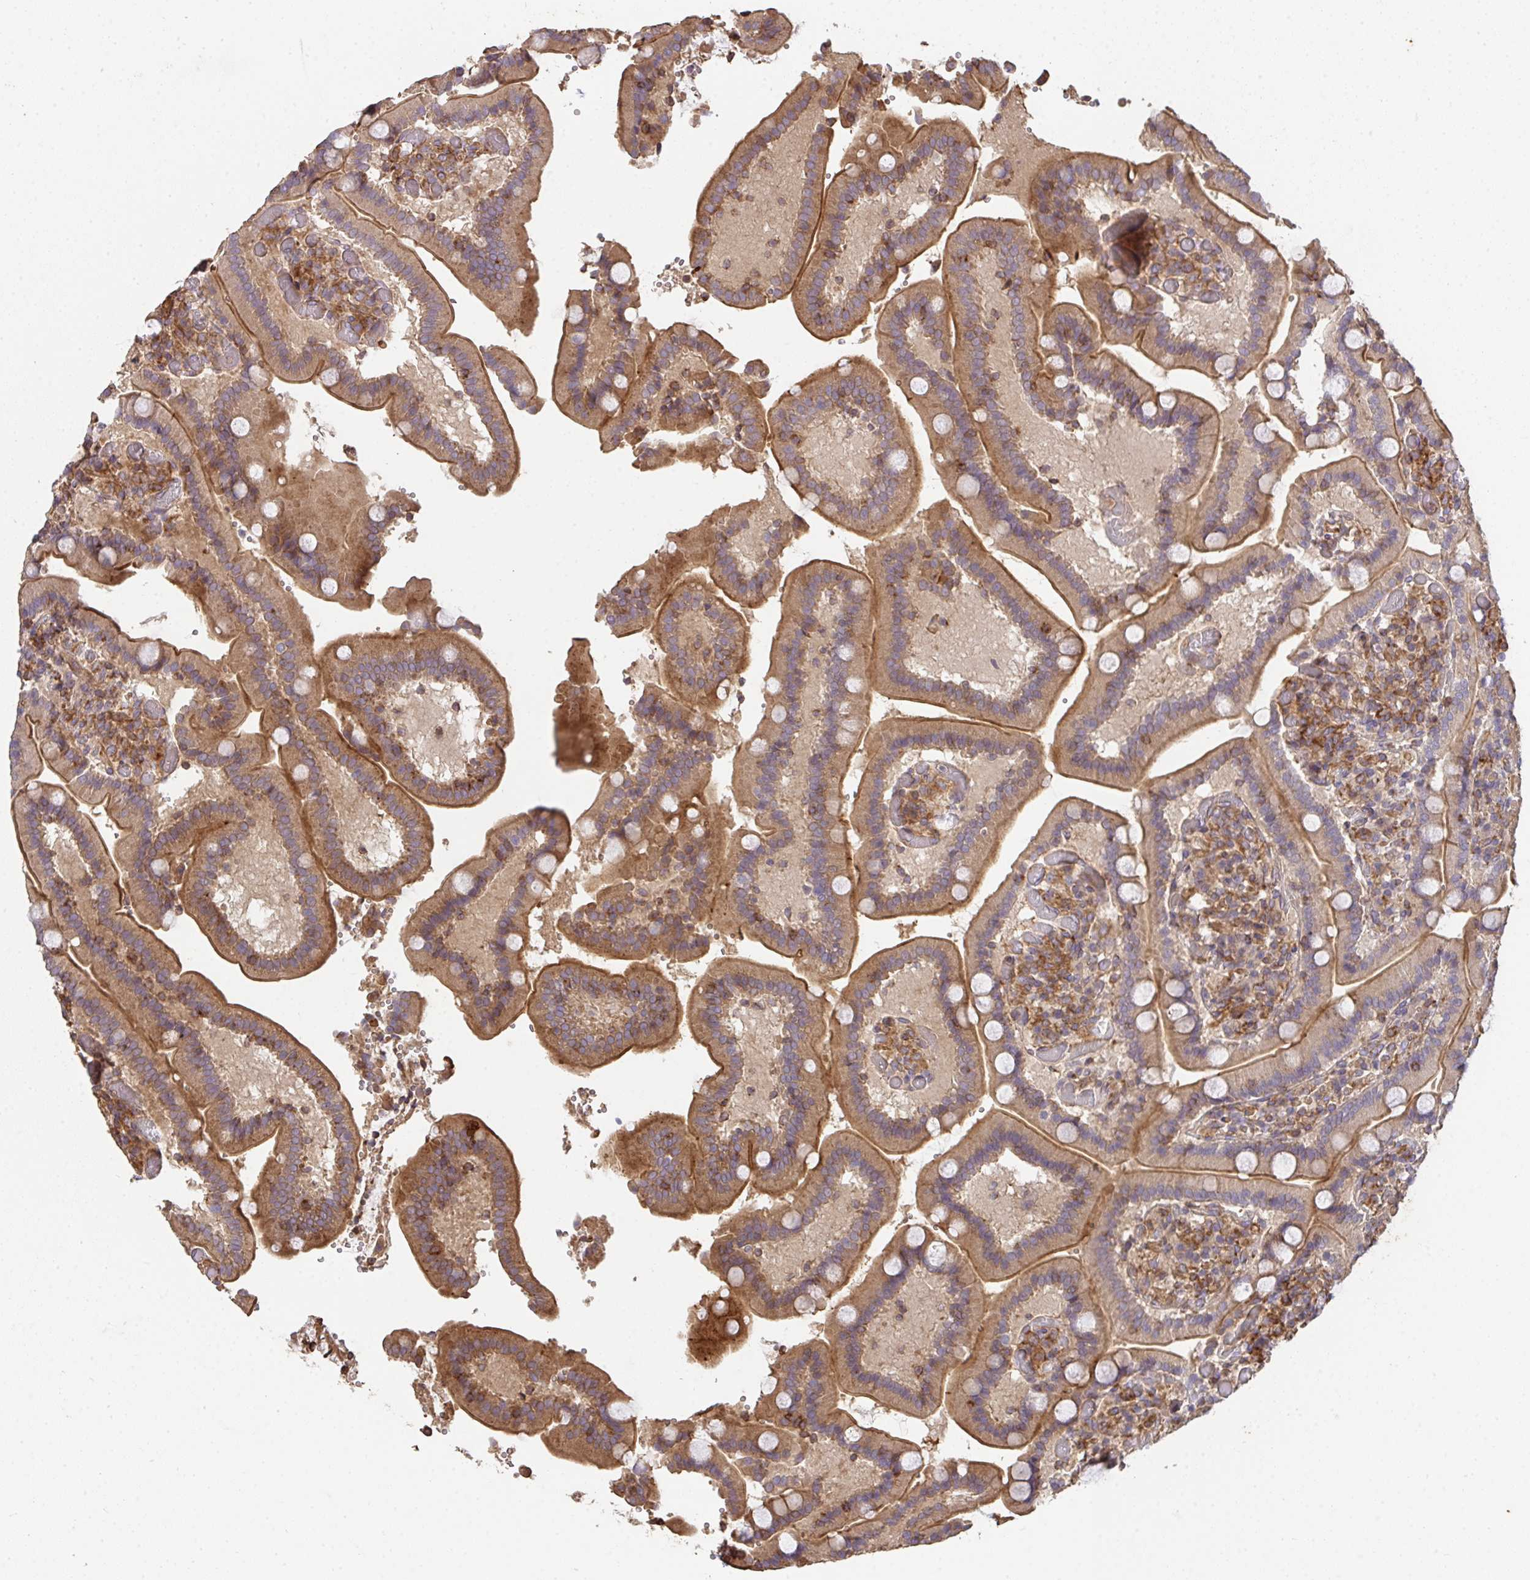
{"staining": {"intensity": "strong", "quantity": ">75%", "location": "cytoplasmic/membranous"}, "tissue": "duodenum", "cell_type": "Glandular cells", "image_type": "normal", "snomed": [{"axis": "morphology", "description": "Normal tissue, NOS"}, {"axis": "topography", "description": "Duodenum"}], "caption": "A high amount of strong cytoplasmic/membranous staining is seen in approximately >75% of glandular cells in normal duodenum.", "gene": "TNMD", "patient": {"sex": "female", "age": 62}}